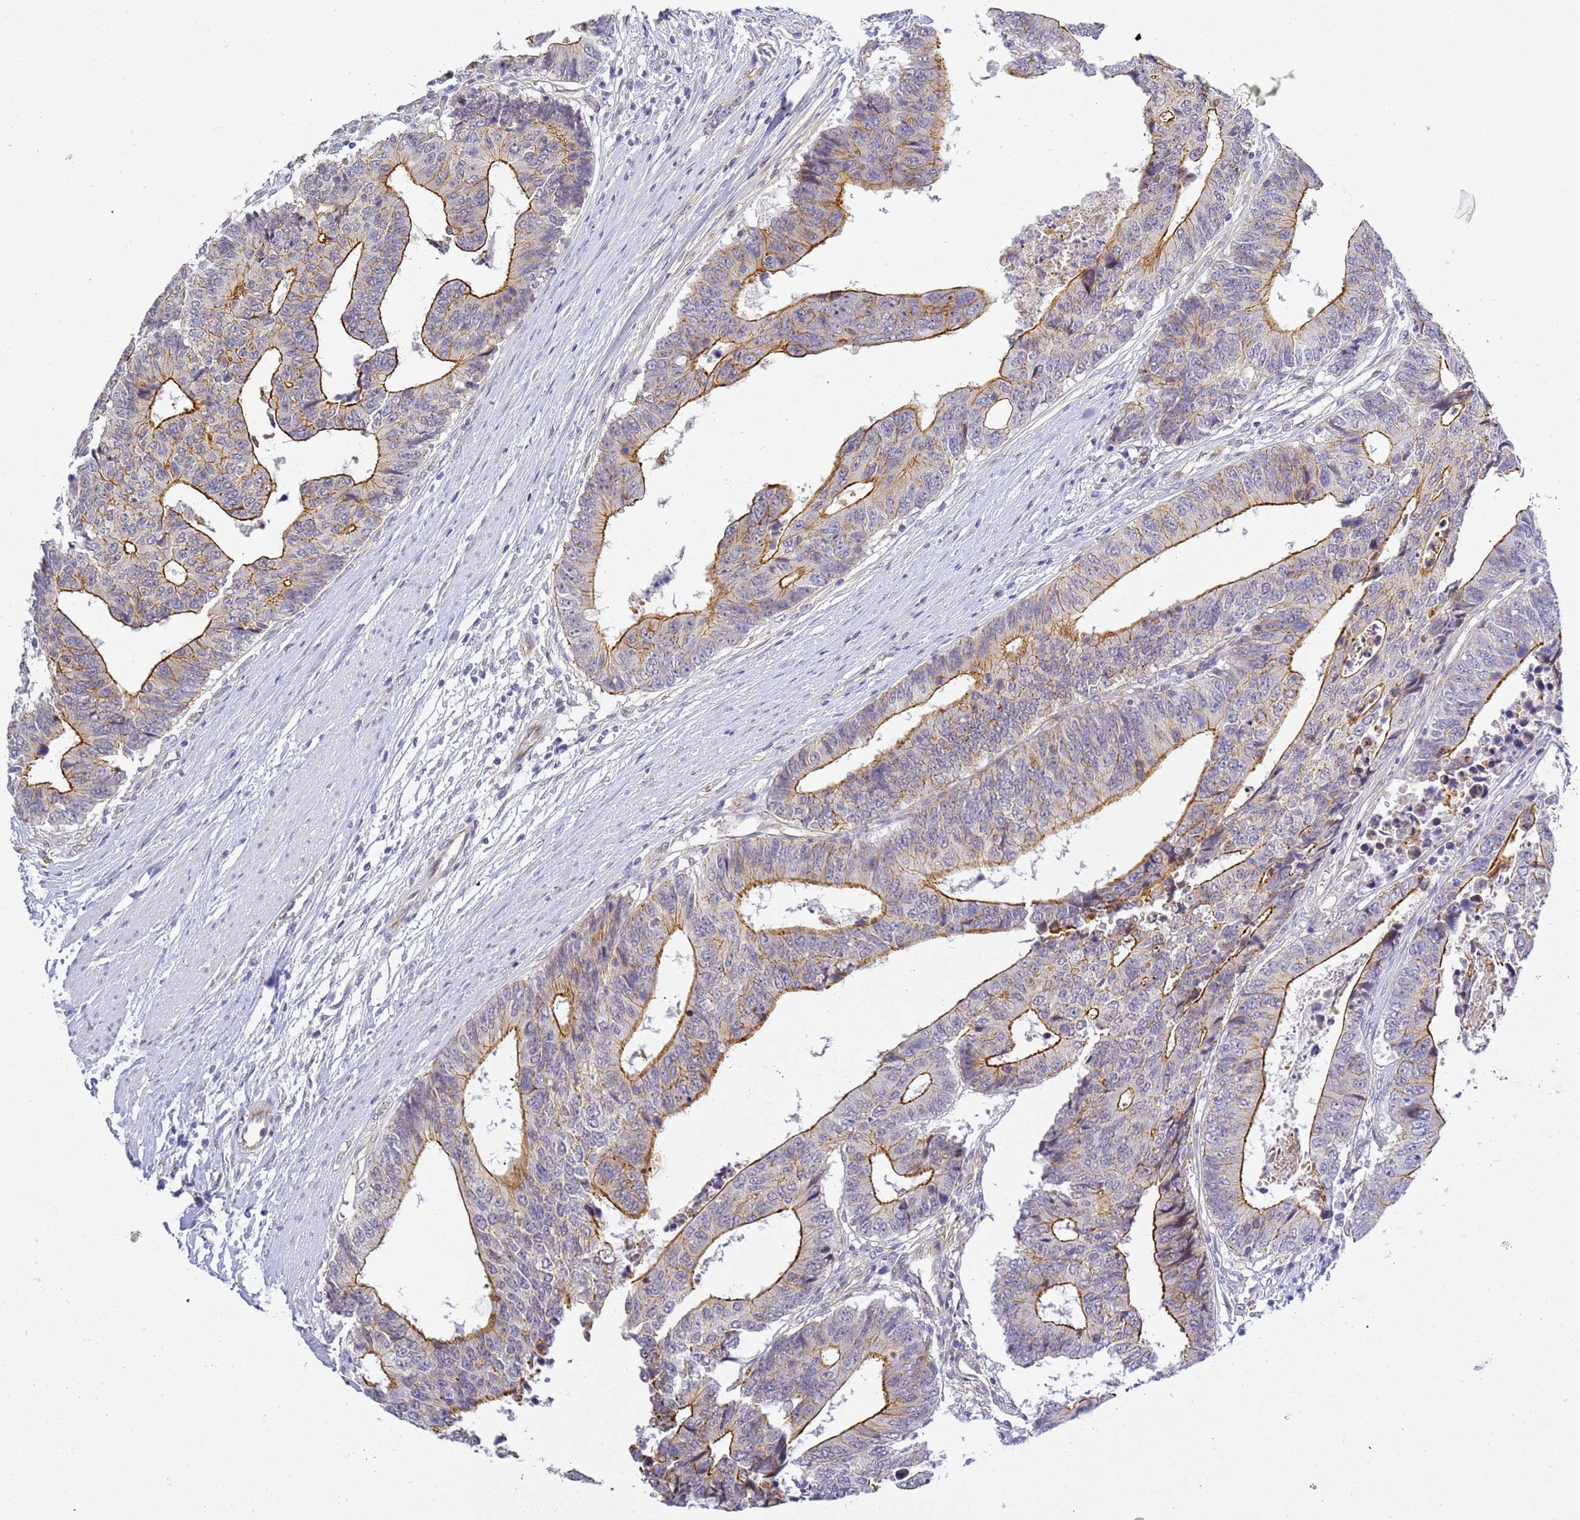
{"staining": {"intensity": "moderate", "quantity": "25%-75%", "location": "cytoplasmic/membranous"}, "tissue": "colorectal cancer", "cell_type": "Tumor cells", "image_type": "cancer", "snomed": [{"axis": "morphology", "description": "Adenocarcinoma, NOS"}, {"axis": "topography", "description": "Rectum"}], "caption": "High-power microscopy captured an immunohistochemistry (IHC) histopathology image of colorectal adenocarcinoma, revealing moderate cytoplasmic/membranous staining in about 25%-75% of tumor cells.", "gene": "GON4L", "patient": {"sex": "male", "age": 84}}